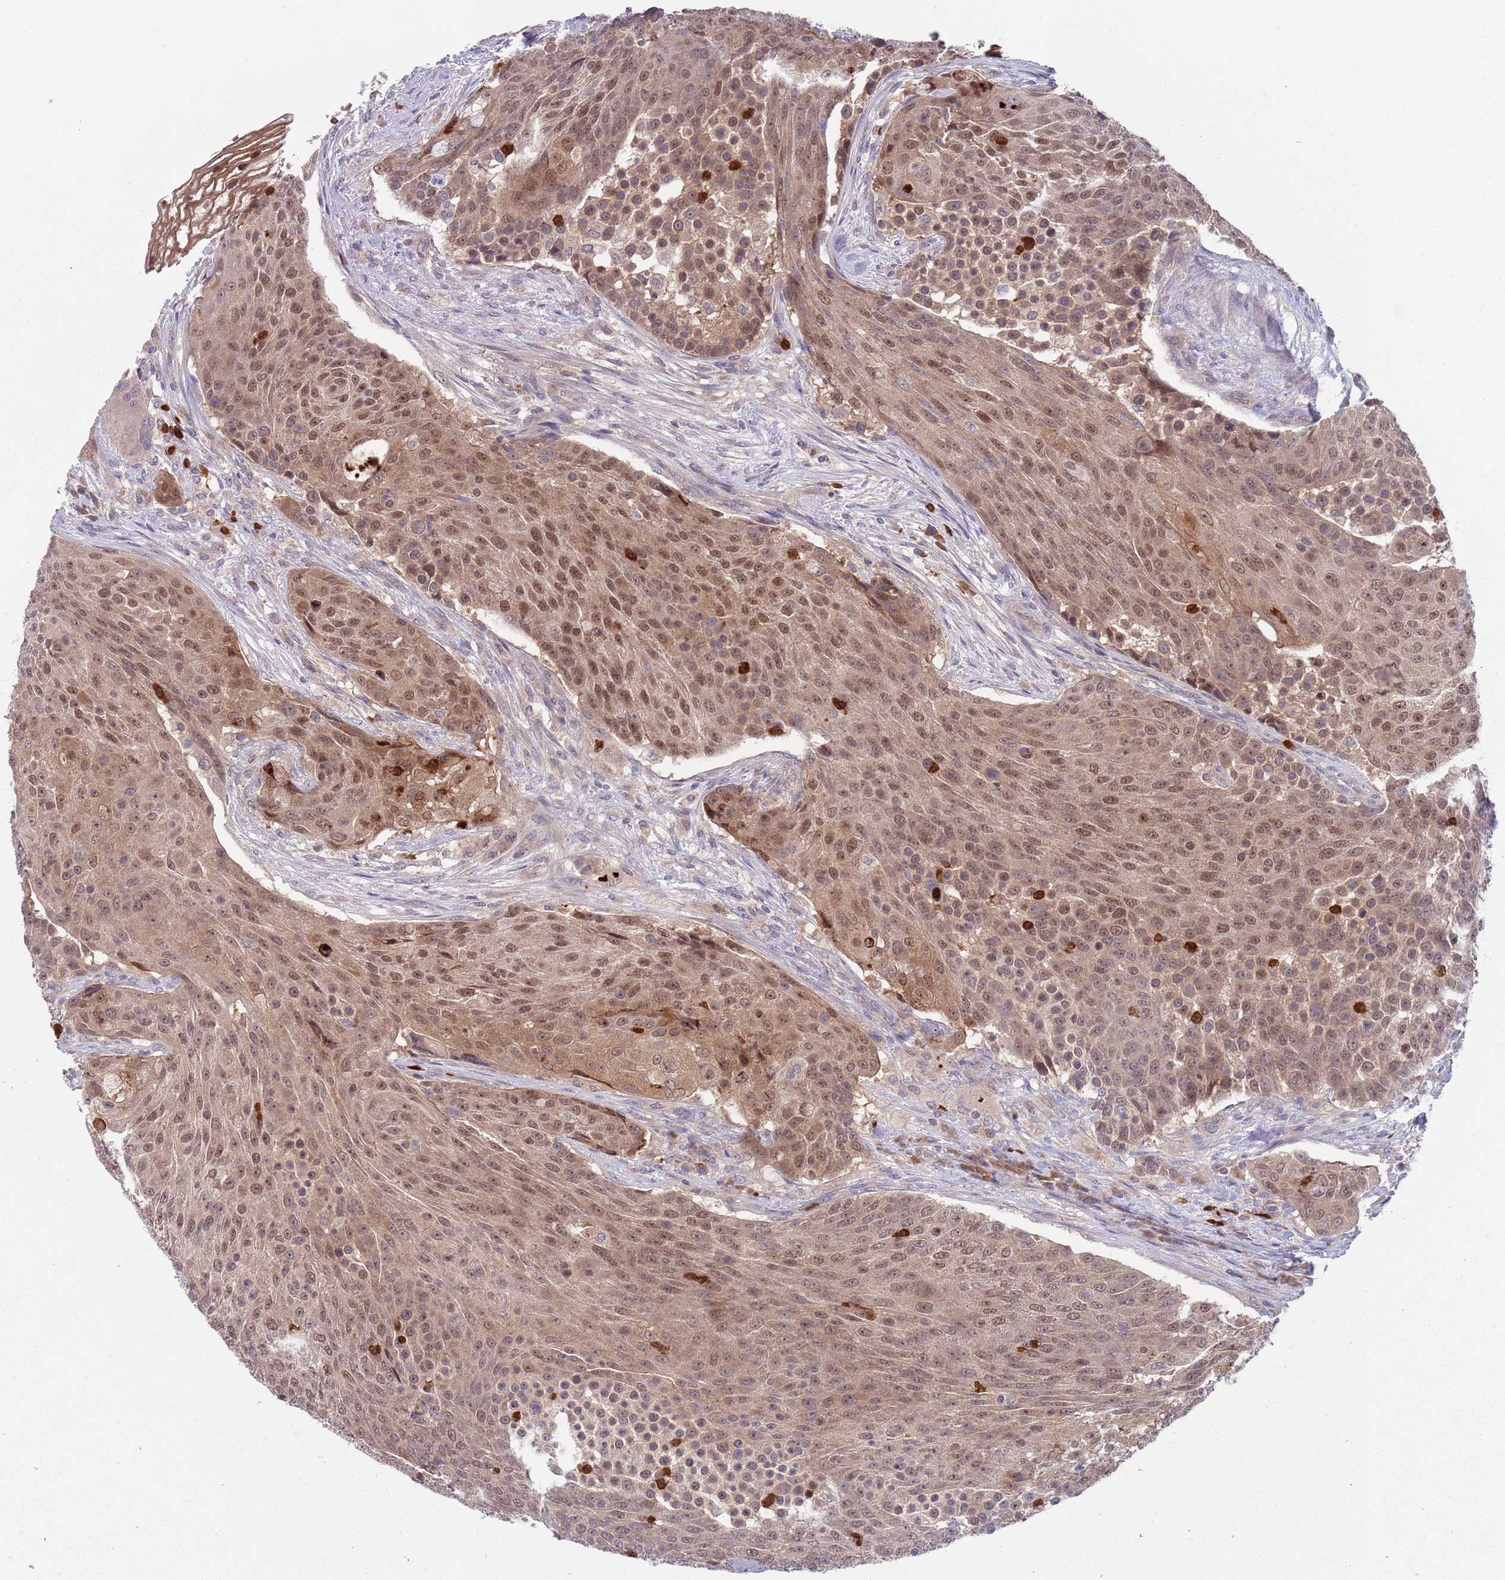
{"staining": {"intensity": "moderate", "quantity": ">75%", "location": "cytoplasmic/membranous,nuclear"}, "tissue": "urothelial cancer", "cell_type": "Tumor cells", "image_type": "cancer", "snomed": [{"axis": "morphology", "description": "Urothelial carcinoma, High grade"}, {"axis": "topography", "description": "Urinary bladder"}], "caption": "Urothelial carcinoma (high-grade) tissue displays moderate cytoplasmic/membranous and nuclear staining in about >75% of tumor cells", "gene": "TYW1", "patient": {"sex": "female", "age": 63}}